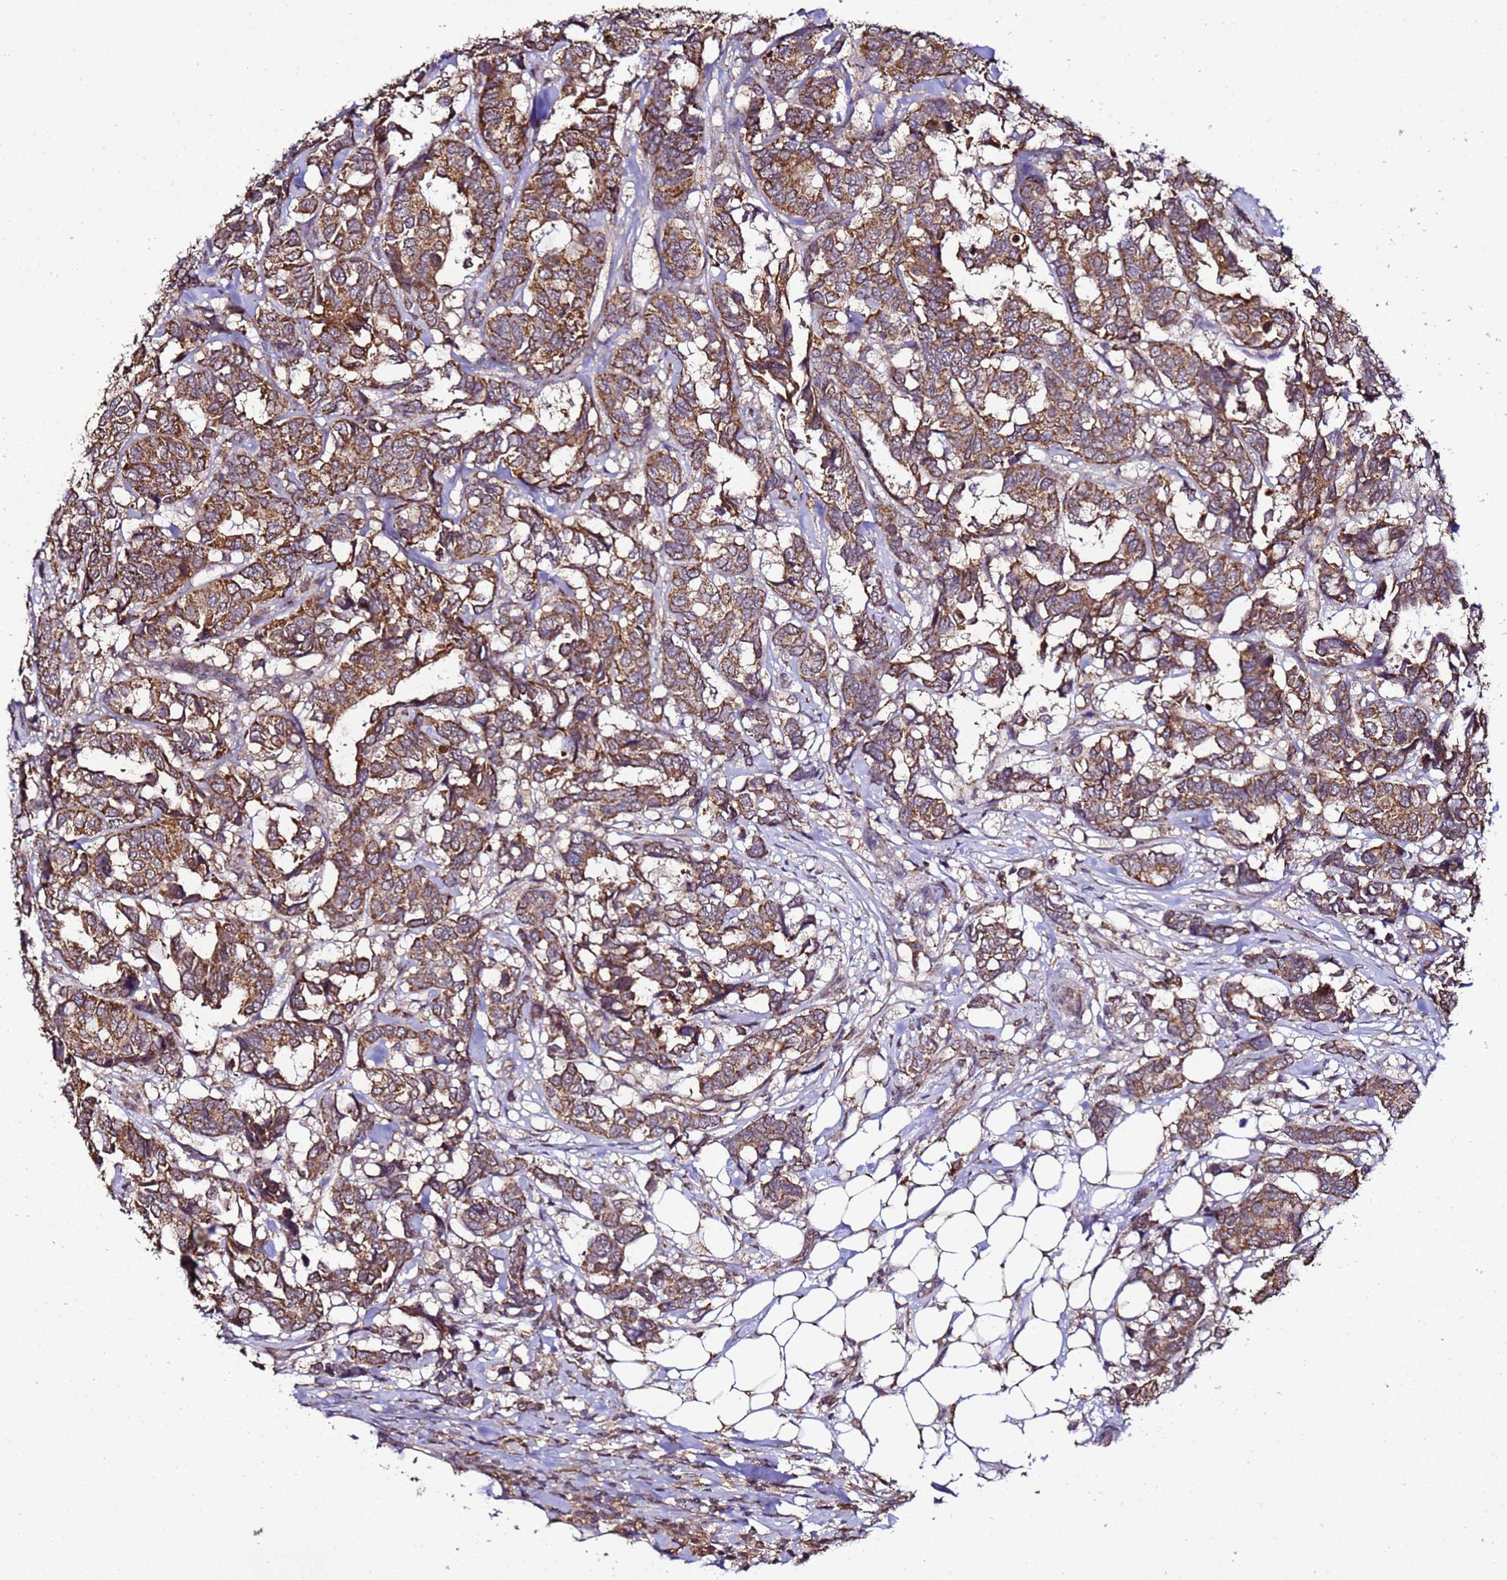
{"staining": {"intensity": "strong", "quantity": ">75%", "location": "cytoplasmic/membranous"}, "tissue": "breast cancer", "cell_type": "Tumor cells", "image_type": "cancer", "snomed": [{"axis": "morphology", "description": "Duct carcinoma"}, {"axis": "topography", "description": "Breast"}], "caption": "Breast cancer stained with immunohistochemistry (IHC) exhibits strong cytoplasmic/membranous expression in about >75% of tumor cells.", "gene": "HSPBAP1", "patient": {"sex": "female", "age": 87}}